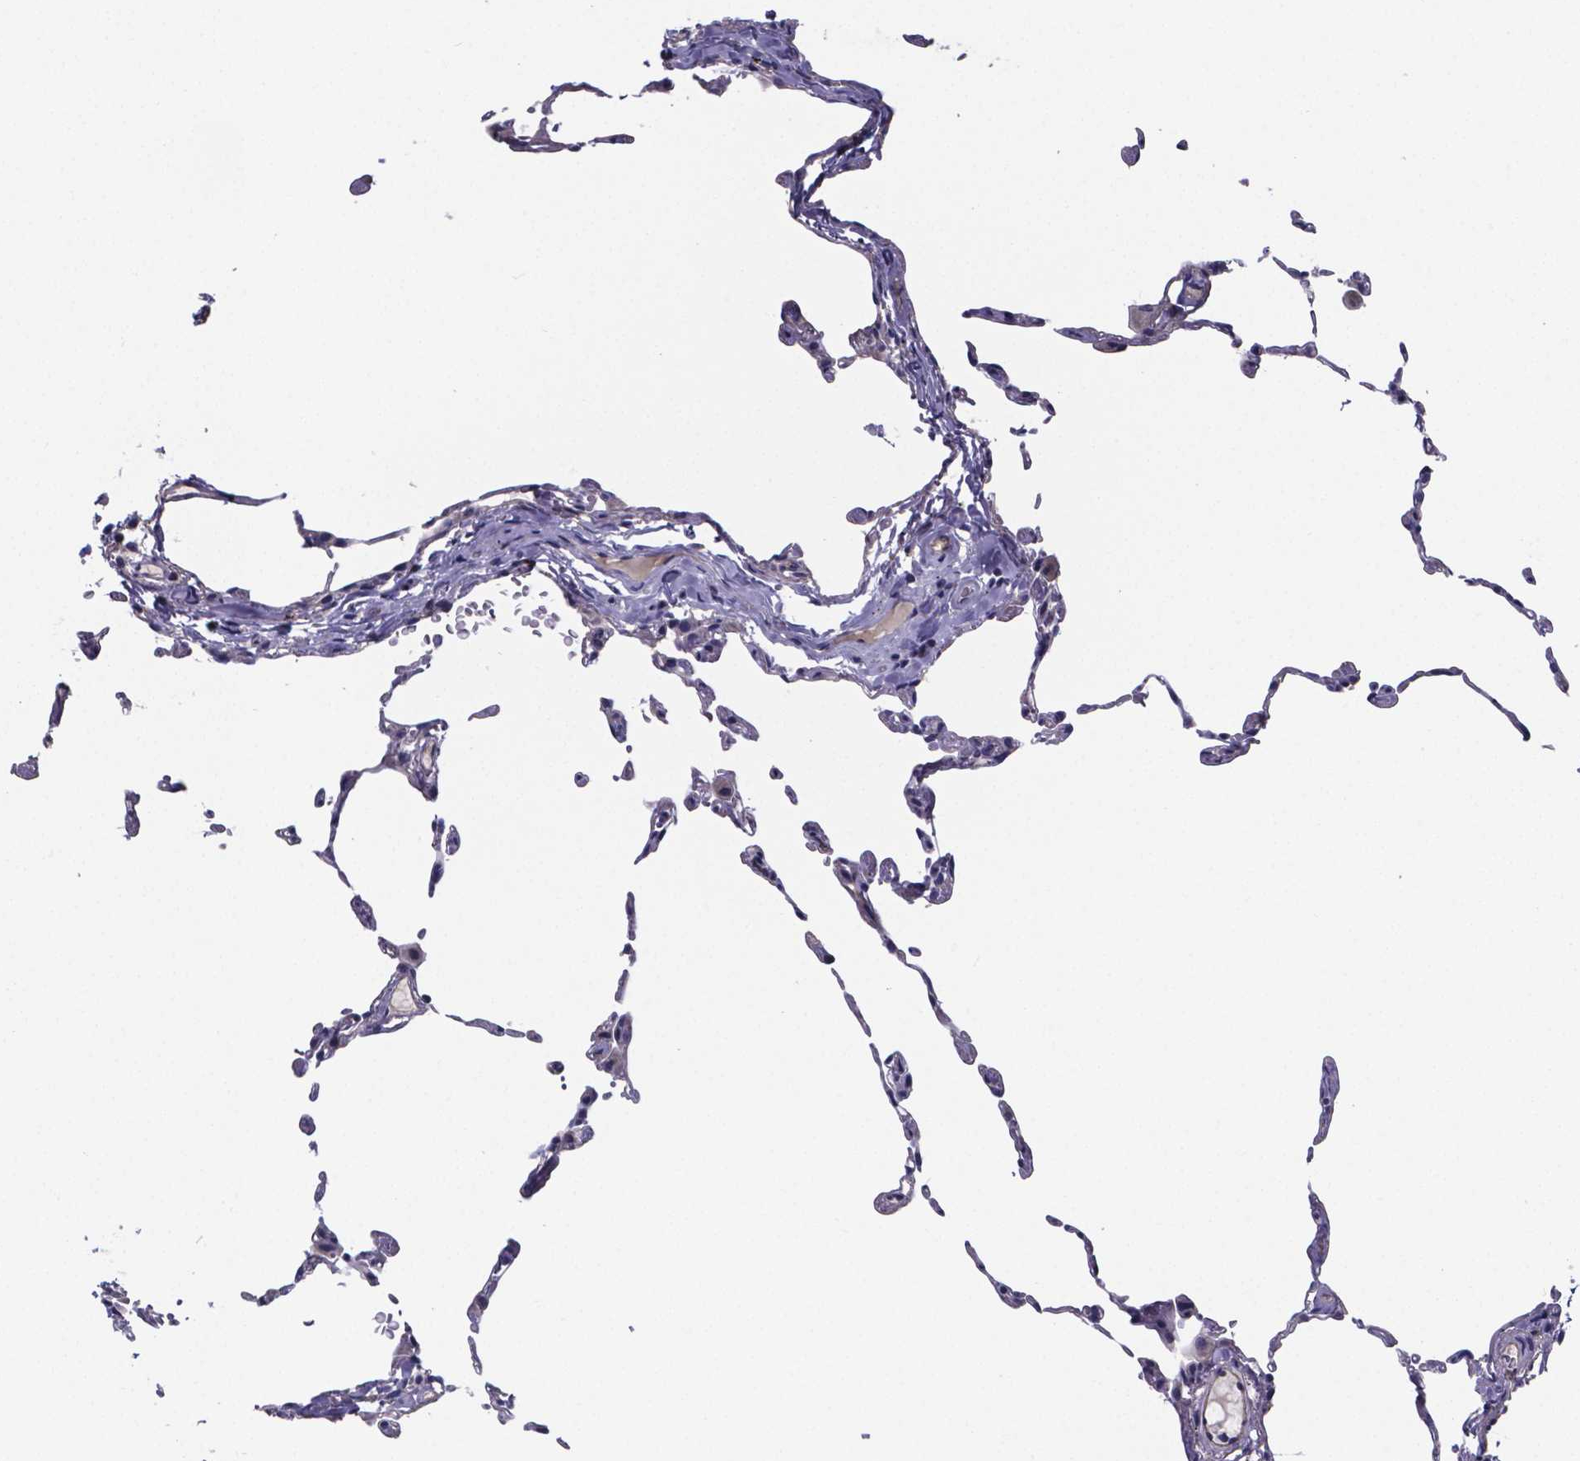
{"staining": {"intensity": "negative", "quantity": "none", "location": "none"}, "tissue": "lung", "cell_type": "Alveolar cells", "image_type": "normal", "snomed": [{"axis": "morphology", "description": "Normal tissue, NOS"}, {"axis": "topography", "description": "Lung"}], "caption": "Photomicrograph shows no significant protein expression in alveolar cells of normal lung.", "gene": "SFRP4", "patient": {"sex": "female", "age": 57}}